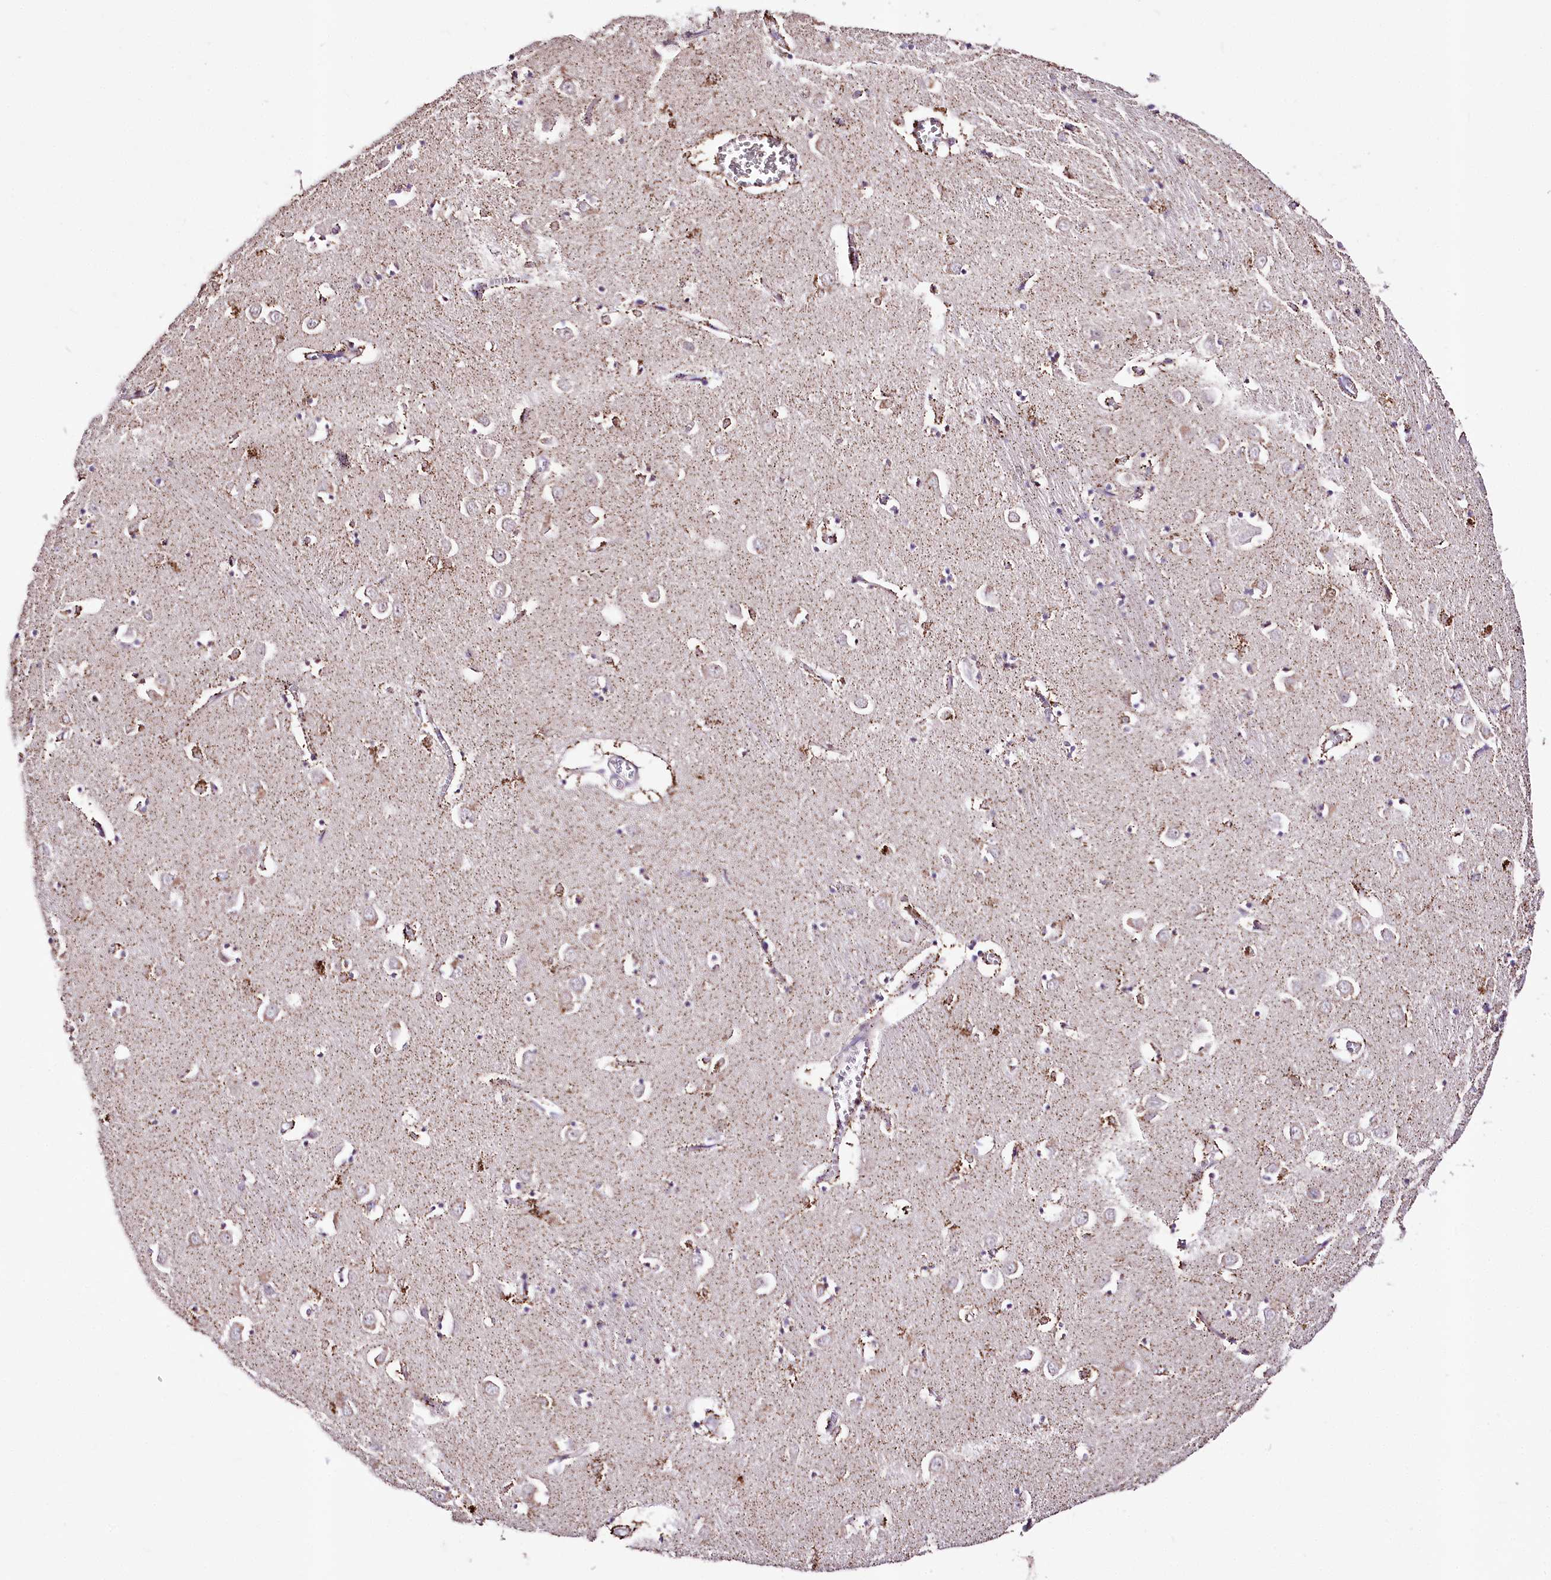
{"staining": {"intensity": "moderate", "quantity": "<25%", "location": "cytoplasmic/membranous"}, "tissue": "caudate", "cell_type": "Glial cells", "image_type": "normal", "snomed": [{"axis": "morphology", "description": "Normal tissue, NOS"}, {"axis": "topography", "description": "Lateral ventricle wall"}], "caption": "About <25% of glial cells in unremarkable caudate display moderate cytoplasmic/membranous protein staining as visualized by brown immunohistochemical staining.", "gene": "ATE1", "patient": {"sex": "male", "age": 70}}